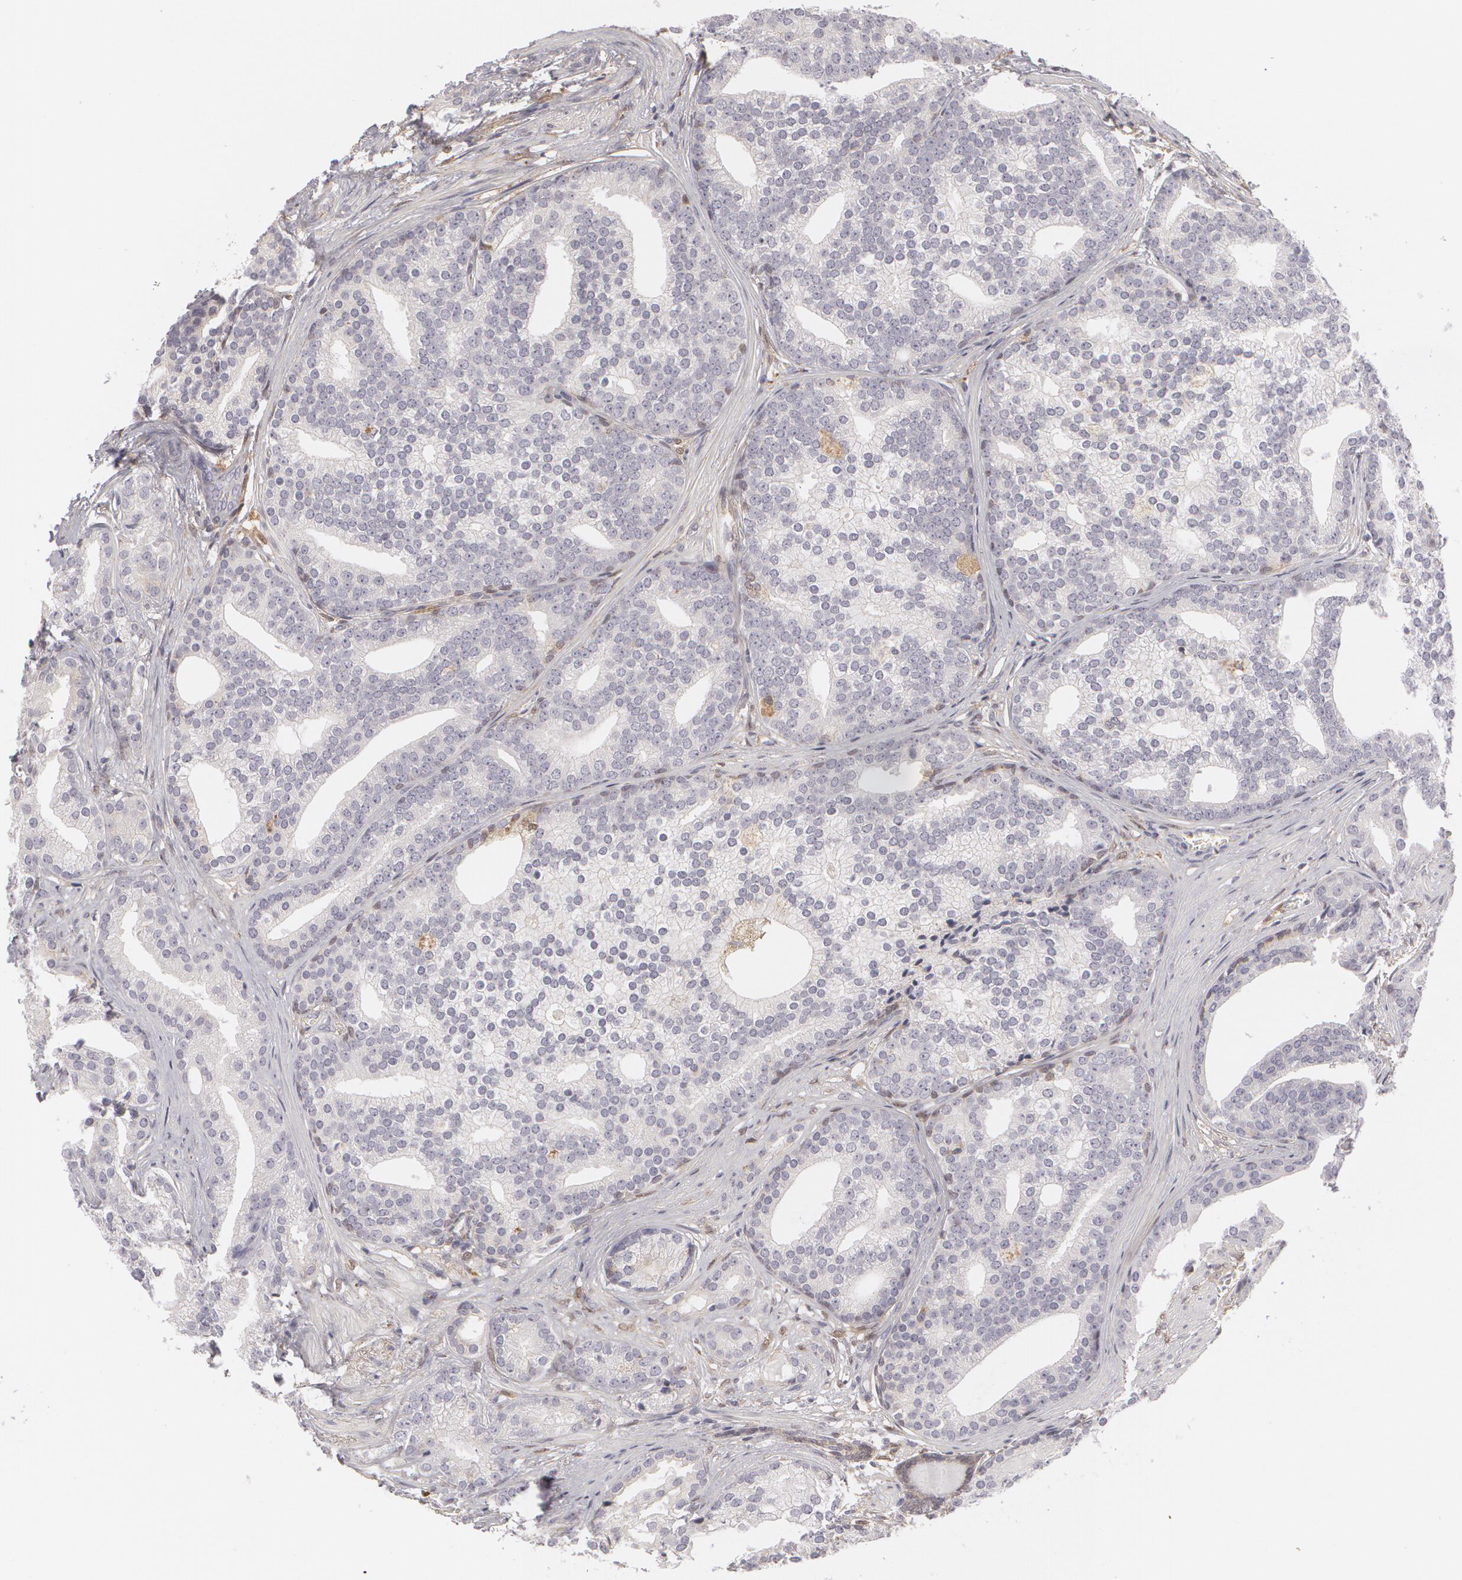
{"staining": {"intensity": "negative", "quantity": "none", "location": "none"}, "tissue": "prostate cancer", "cell_type": "Tumor cells", "image_type": "cancer", "snomed": [{"axis": "morphology", "description": "Adenocarcinoma, Low grade"}, {"axis": "topography", "description": "Prostate"}], "caption": "This is an immunohistochemistry photomicrograph of adenocarcinoma (low-grade) (prostate). There is no staining in tumor cells.", "gene": "EFS", "patient": {"sex": "male", "age": 71}}